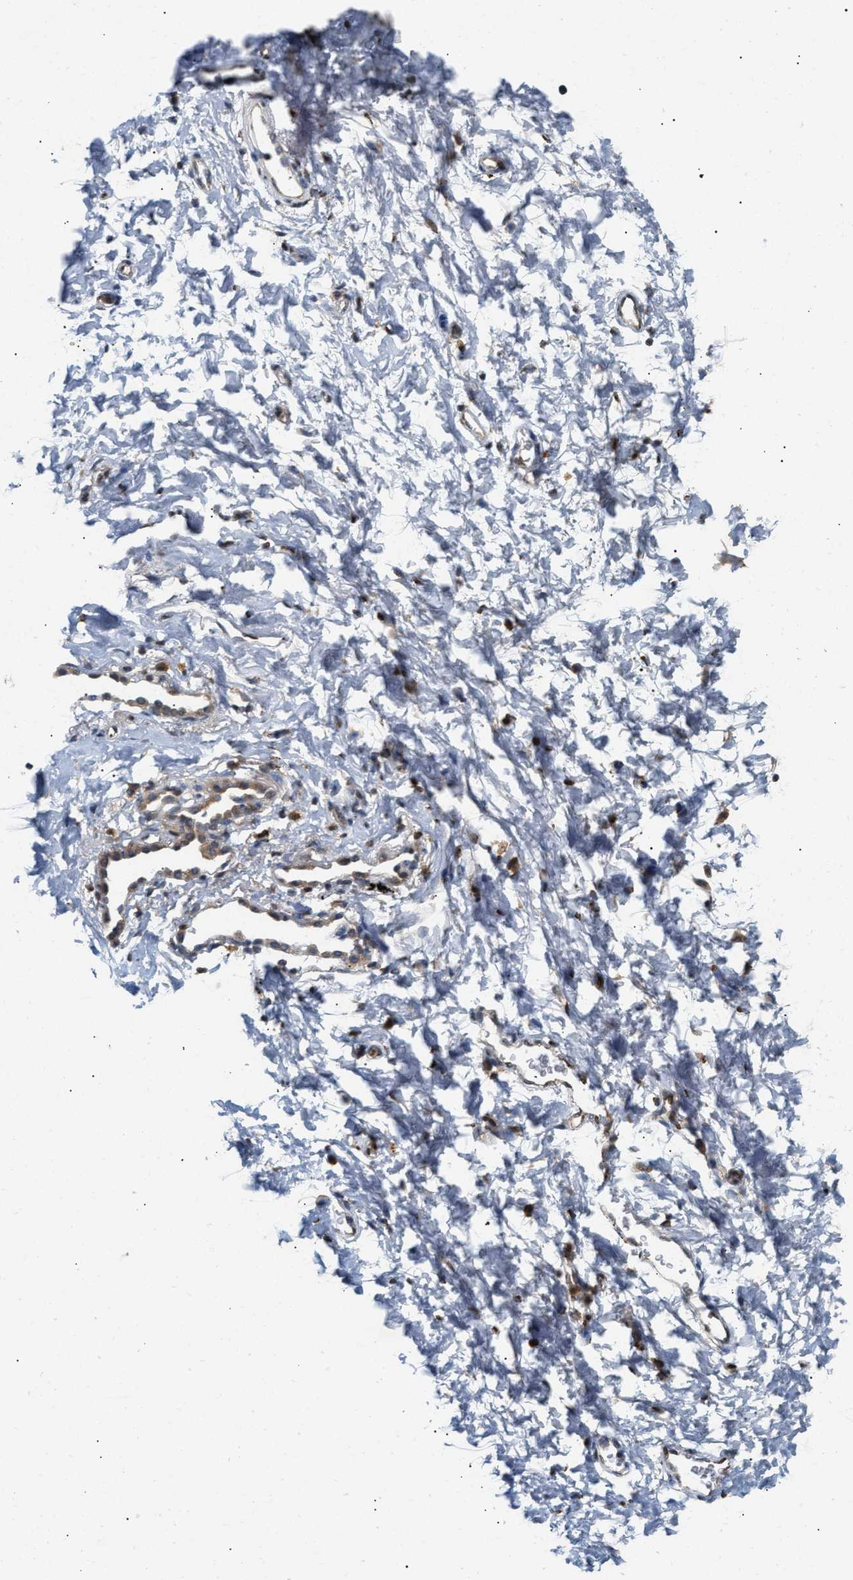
{"staining": {"intensity": "weak", "quantity": "25%-75%", "location": "cytoplasmic/membranous"}, "tissue": "adipose tissue", "cell_type": "Adipocytes", "image_type": "normal", "snomed": [{"axis": "morphology", "description": "Normal tissue, NOS"}, {"axis": "topography", "description": "Cartilage tissue"}, {"axis": "topography", "description": "Bronchus"}], "caption": "Adipocytes demonstrate low levels of weak cytoplasmic/membranous positivity in about 25%-75% of cells in benign adipose tissue.", "gene": "DBNL", "patient": {"sex": "female", "age": 53}}